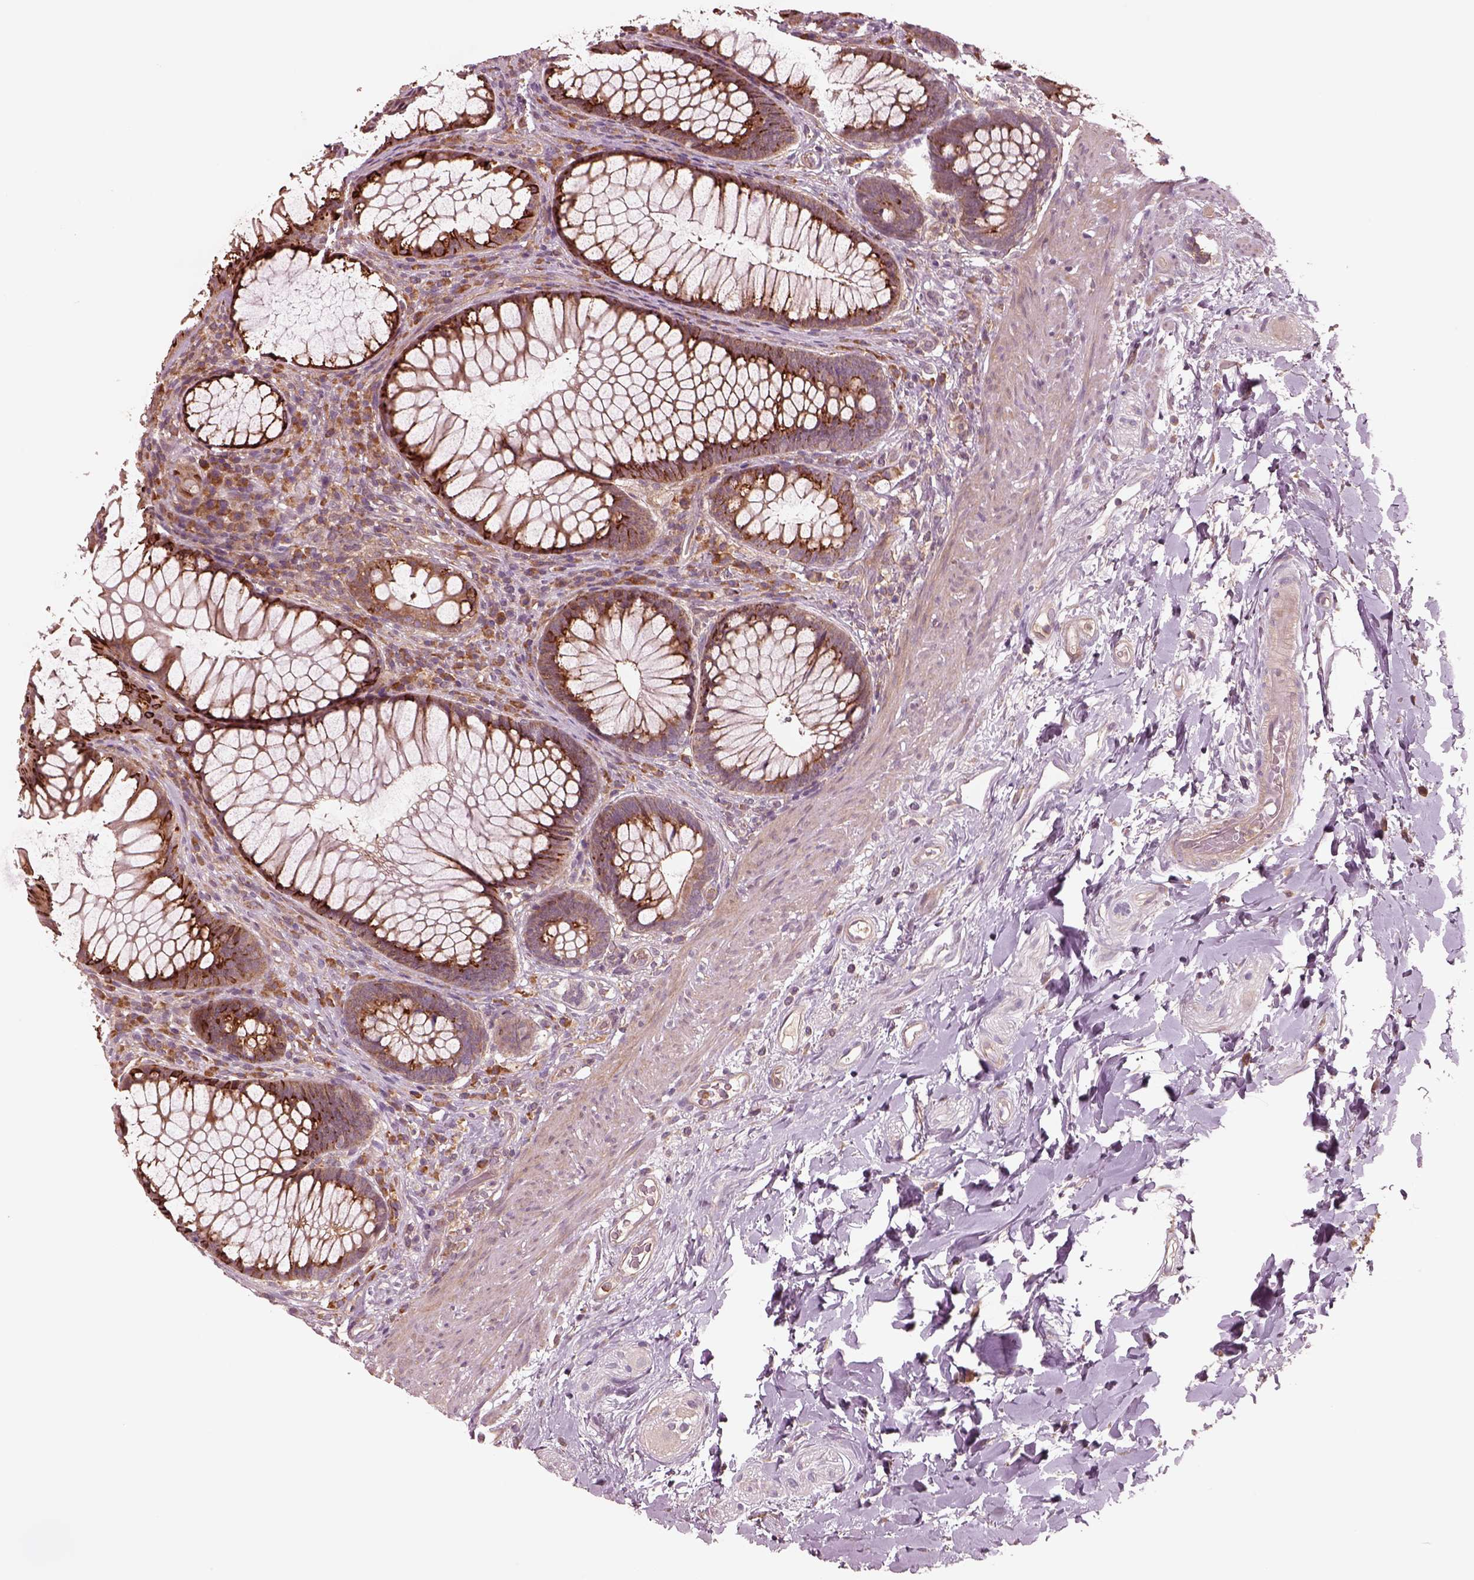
{"staining": {"intensity": "strong", "quantity": "25%-75%", "location": "cytoplasmic/membranous,nuclear"}, "tissue": "rectum", "cell_type": "Glandular cells", "image_type": "normal", "snomed": [{"axis": "morphology", "description": "Normal tissue, NOS"}, {"axis": "topography", "description": "Smooth muscle"}, {"axis": "topography", "description": "Rectum"}], "caption": "Rectum stained with DAB immunohistochemistry (IHC) exhibits high levels of strong cytoplasmic/membranous,nuclear expression in approximately 25%-75% of glandular cells.", "gene": "ASCC2", "patient": {"sex": "male", "age": 53}}